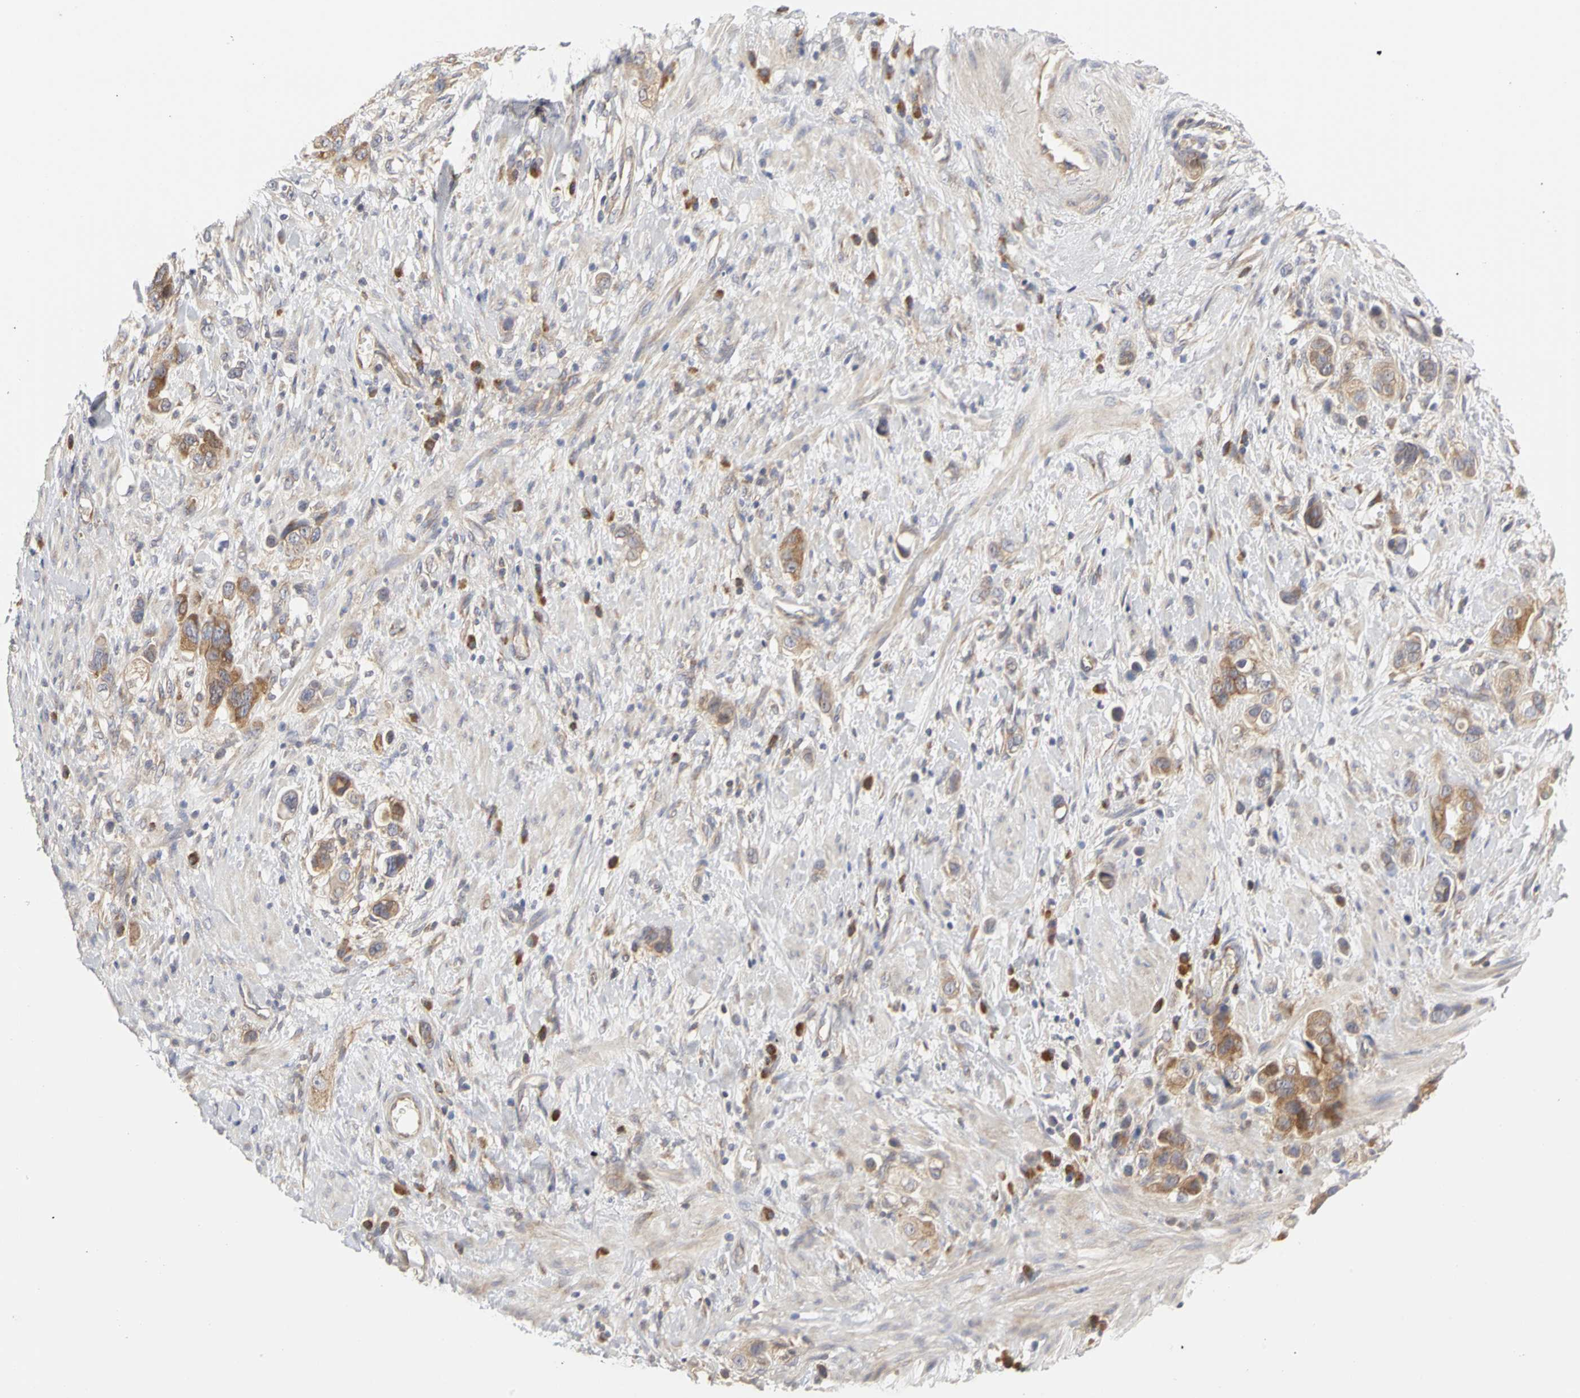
{"staining": {"intensity": "moderate", "quantity": "25%-75%", "location": "cytoplasmic/membranous"}, "tissue": "stomach cancer", "cell_type": "Tumor cells", "image_type": "cancer", "snomed": [{"axis": "morphology", "description": "Adenocarcinoma, NOS"}, {"axis": "topography", "description": "Stomach, lower"}], "caption": "Tumor cells demonstrate medium levels of moderate cytoplasmic/membranous expression in about 25%-75% of cells in human stomach cancer (adenocarcinoma).", "gene": "IRAK1", "patient": {"sex": "female", "age": 93}}